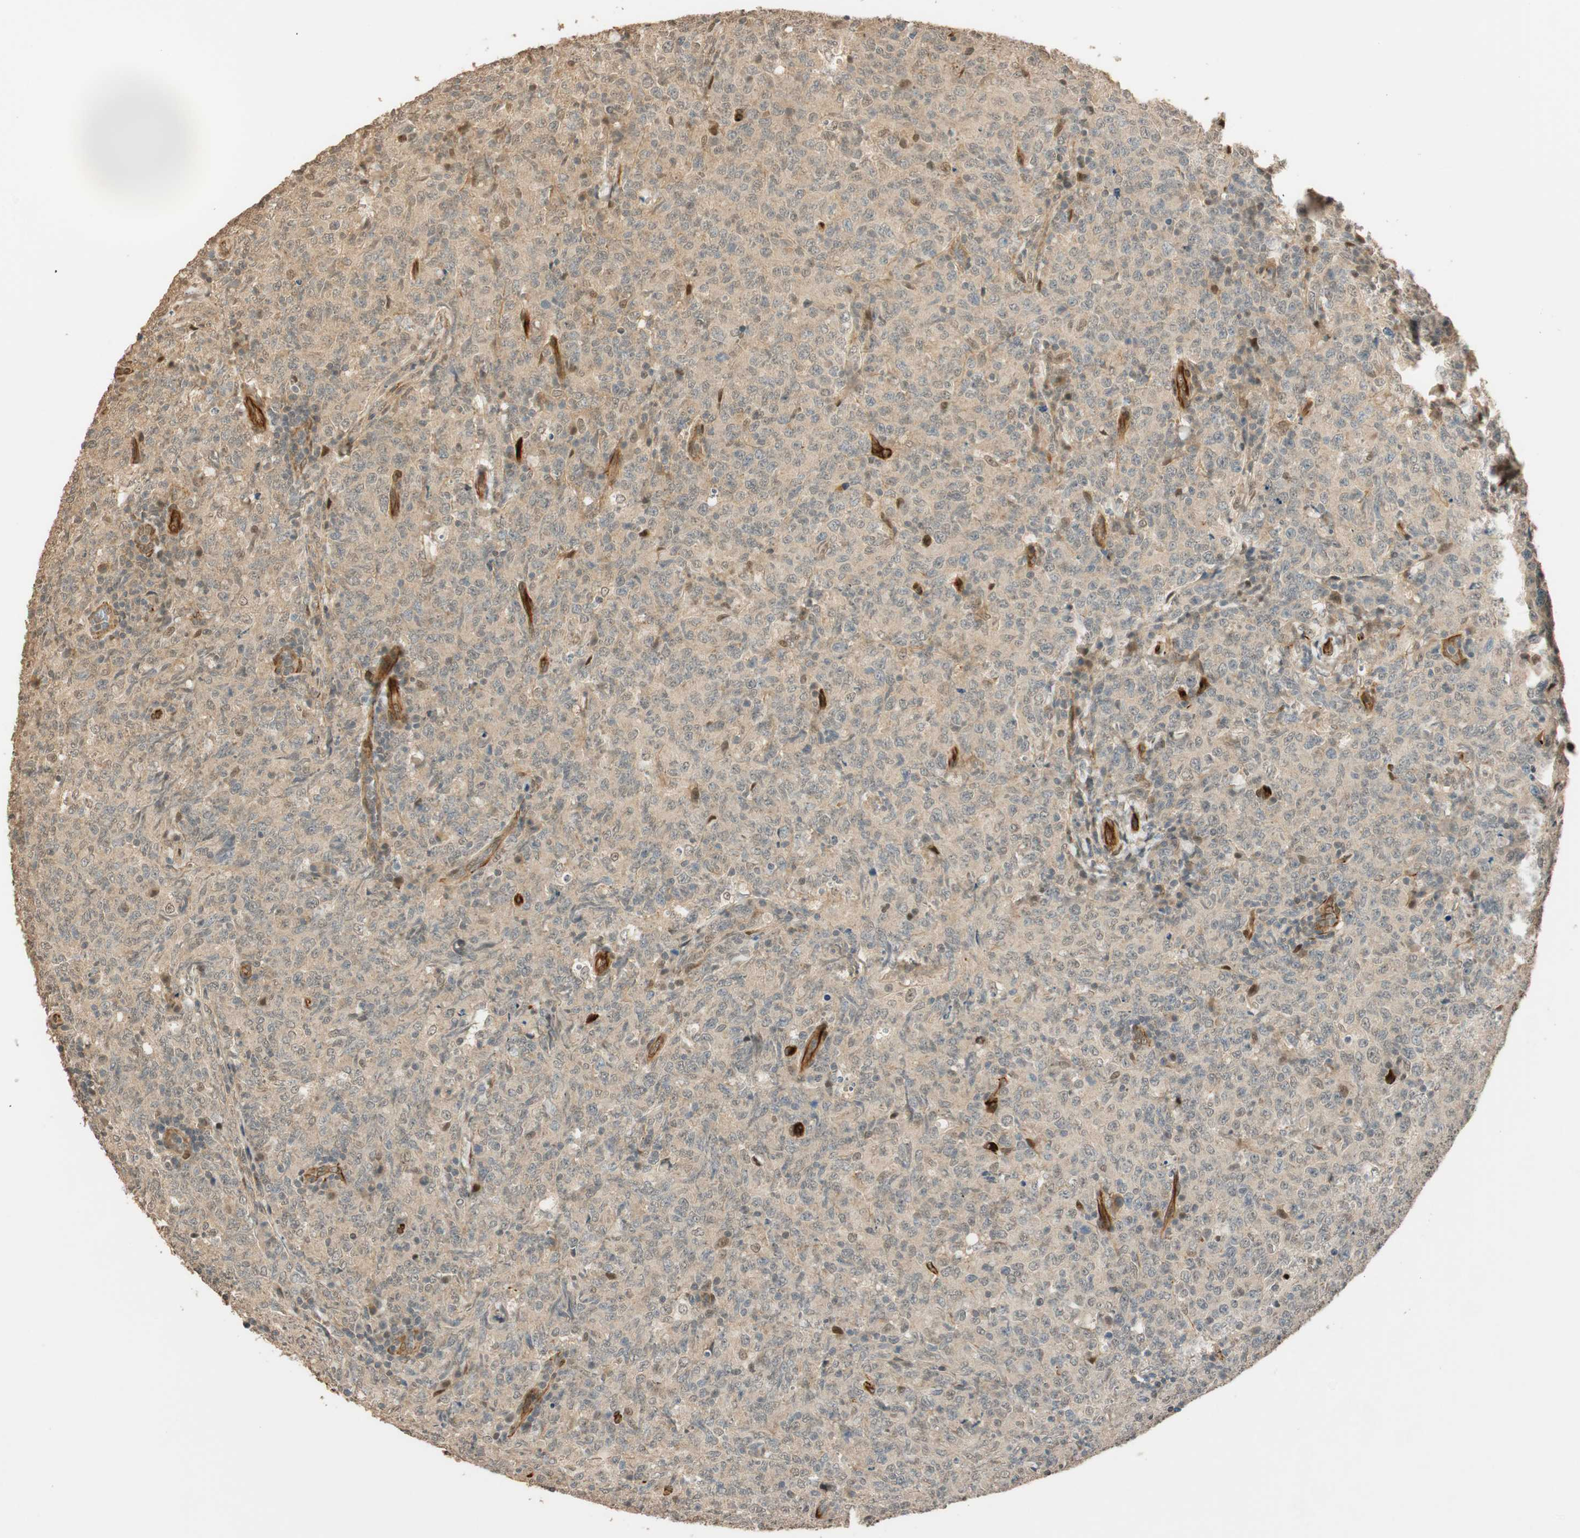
{"staining": {"intensity": "weak", "quantity": "<25%", "location": "nuclear"}, "tissue": "lymphoma", "cell_type": "Tumor cells", "image_type": "cancer", "snomed": [{"axis": "morphology", "description": "Malignant lymphoma, non-Hodgkin's type, High grade"}, {"axis": "topography", "description": "Tonsil"}], "caption": "Malignant lymphoma, non-Hodgkin's type (high-grade) stained for a protein using immunohistochemistry reveals no positivity tumor cells.", "gene": "NES", "patient": {"sex": "female", "age": 36}}